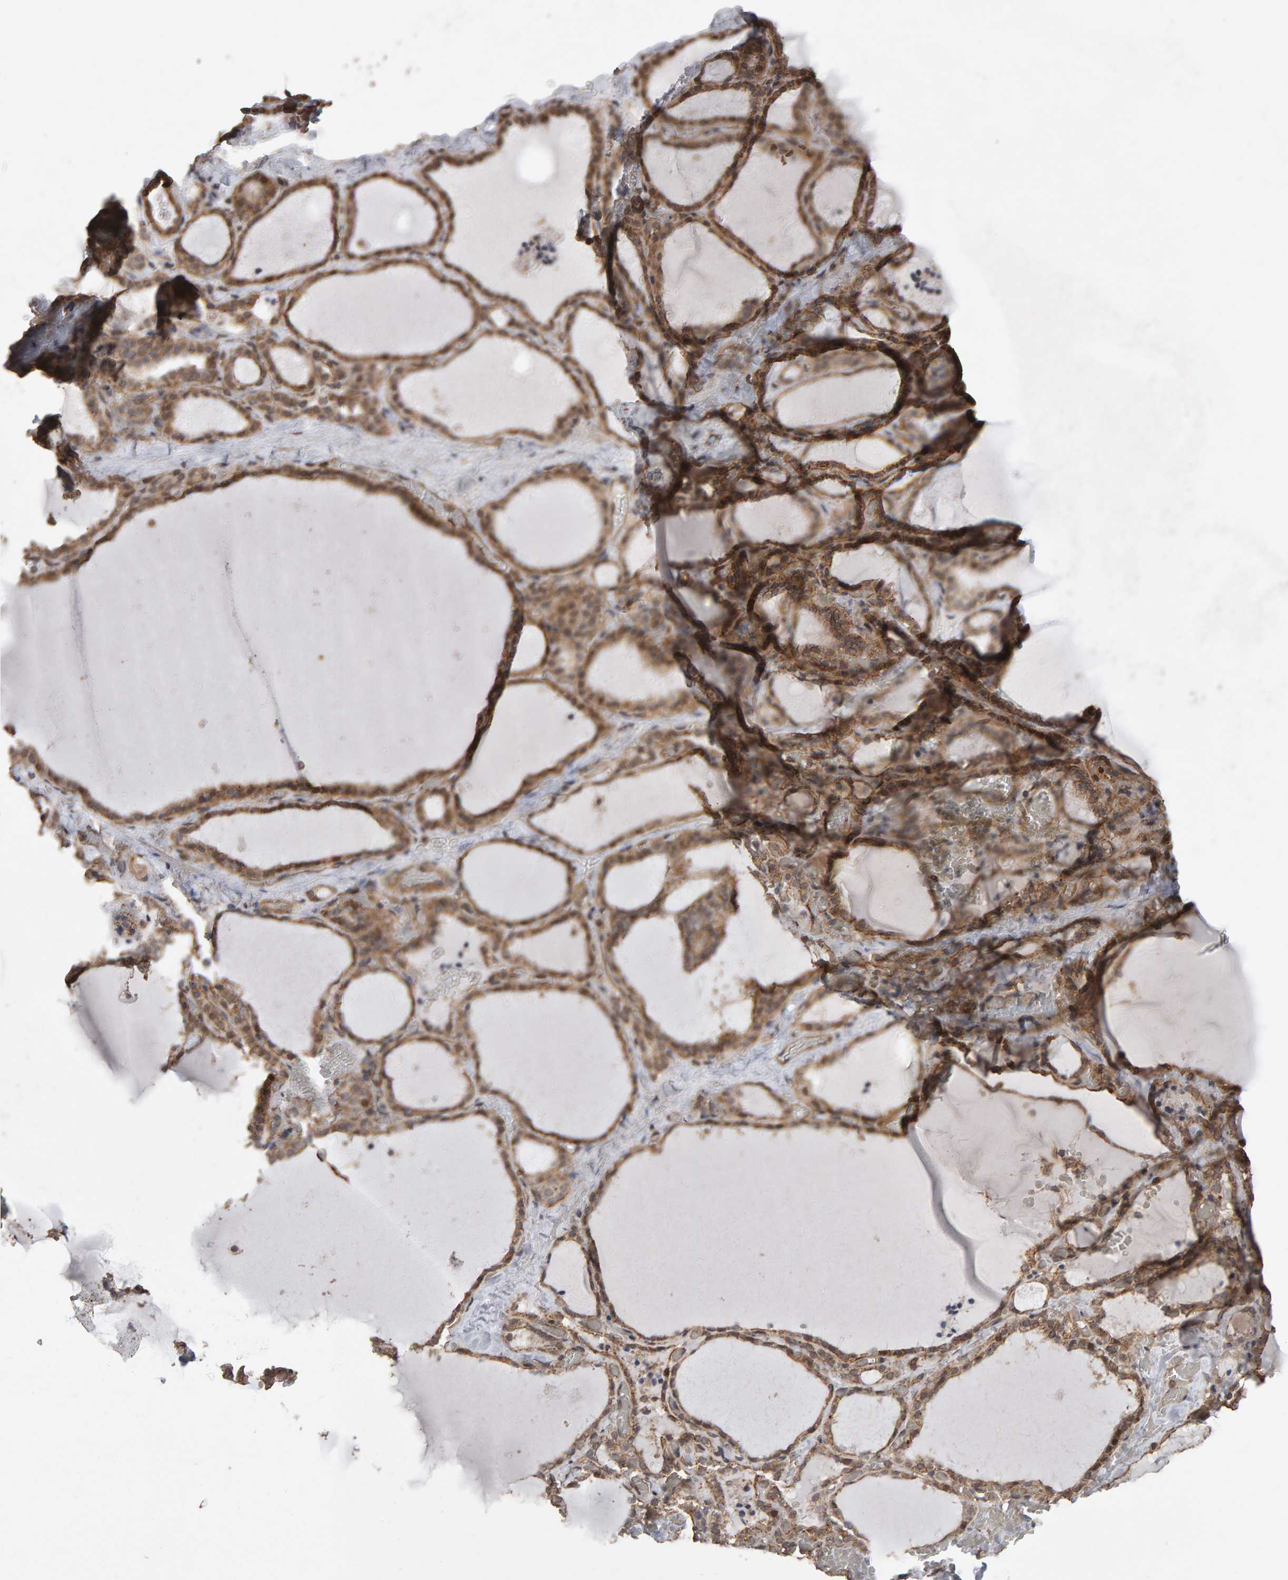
{"staining": {"intensity": "moderate", "quantity": ">75%", "location": "cytoplasmic/membranous"}, "tissue": "thyroid gland", "cell_type": "Glandular cells", "image_type": "normal", "snomed": [{"axis": "morphology", "description": "Normal tissue, NOS"}, {"axis": "topography", "description": "Thyroid gland"}], "caption": "A brown stain shows moderate cytoplasmic/membranous staining of a protein in glandular cells of normal human thyroid gland. The protein is stained brown, and the nuclei are stained in blue (DAB IHC with brightfield microscopy, high magnification).", "gene": "SCRIB", "patient": {"sex": "female", "age": 22}}